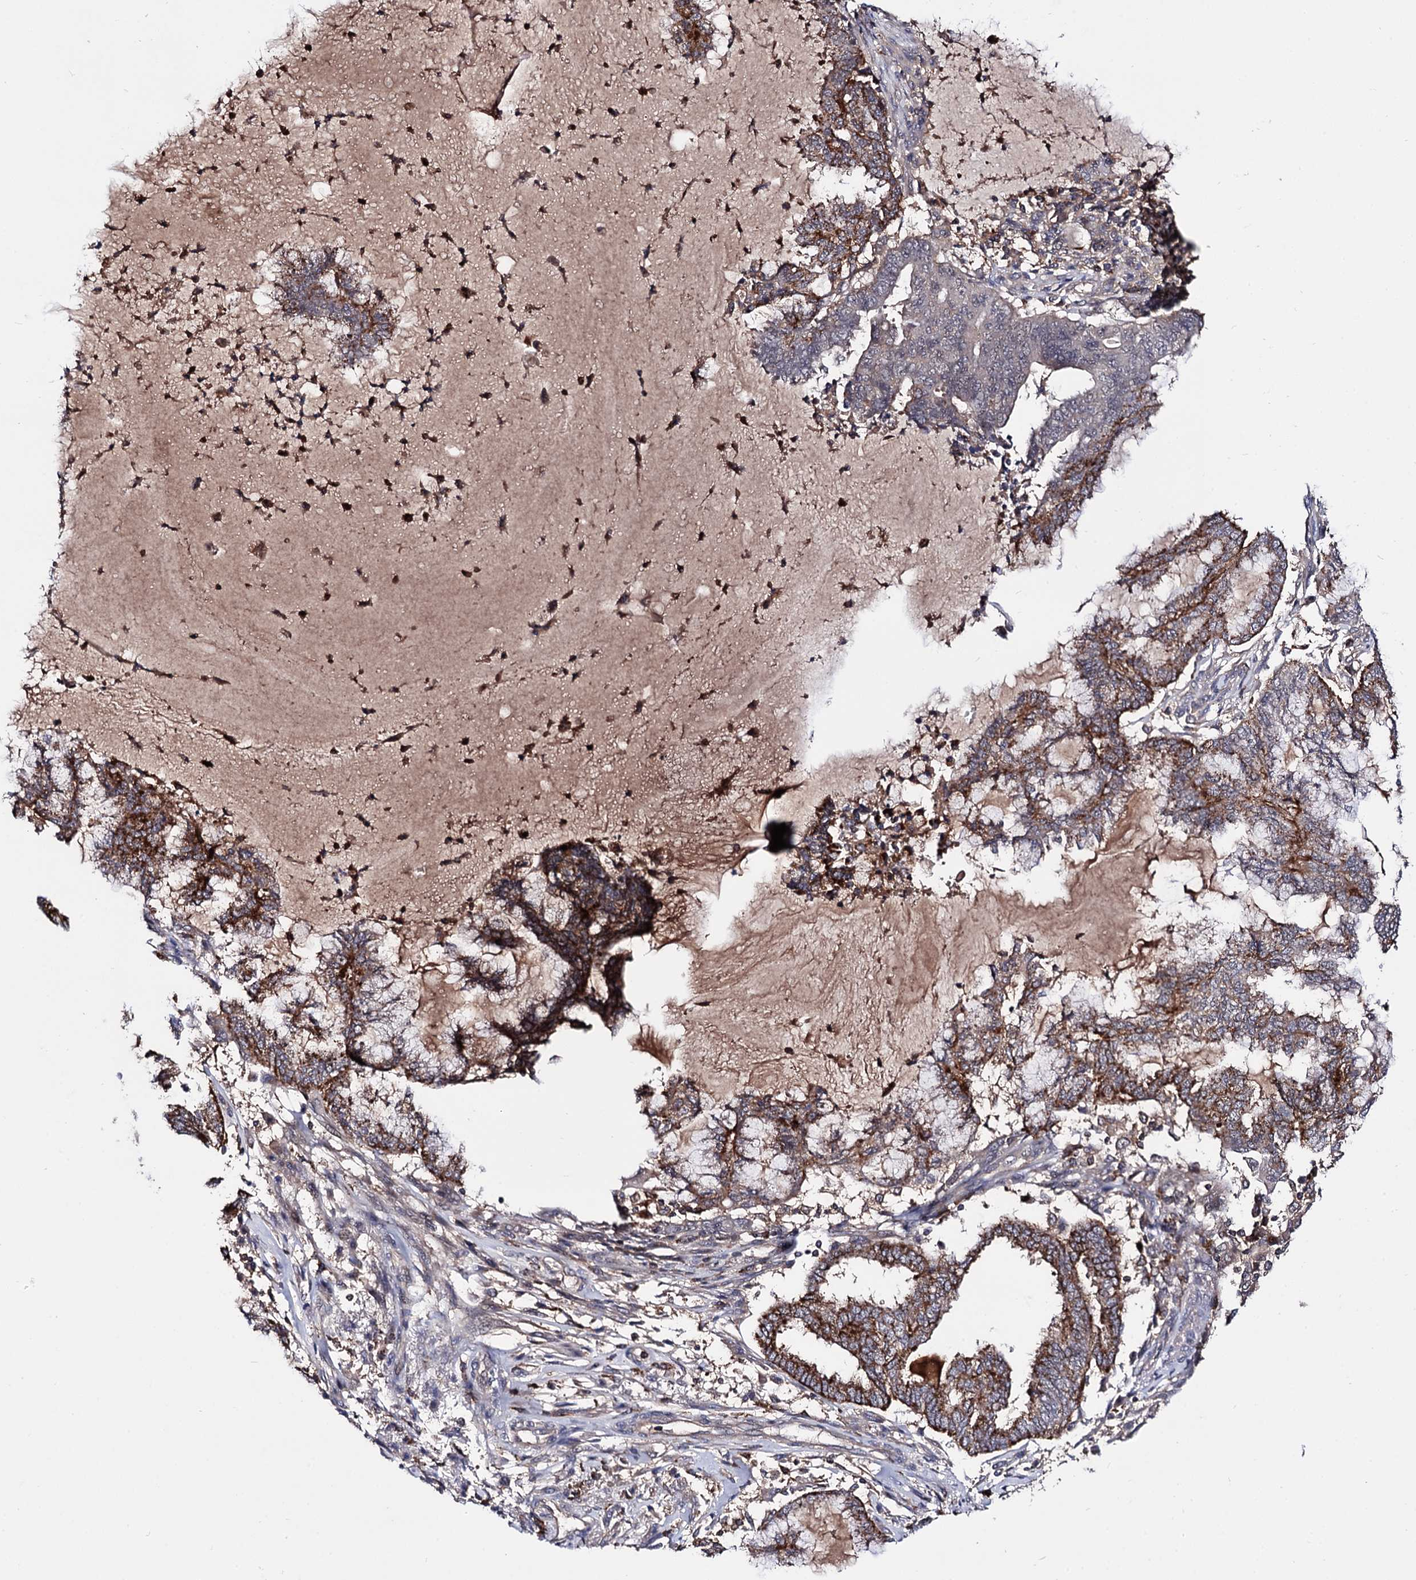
{"staining": {"intensity": "strong", "quantity": "25%-75%", "location": "cytoplasmic/membranous"}, "tissue": "endometrial cancer", "cell_type": "Tumor cells", "image_type": "cancer", "snomed": [{"axis": "morphology", "description": "Adenocarcinoma, NOS"}, {"axis": "topography", "description": "Endometrium"}], "caption": "About 25%-75% of tumor cells in human endometrial adenocarcinoma demonstrate strong cytoplasmic/membranous protein positivity as visualized by brown immunohistochemical staining.", "gene": "MICAL2", "patient": {"sex": "female", "age": 86}}